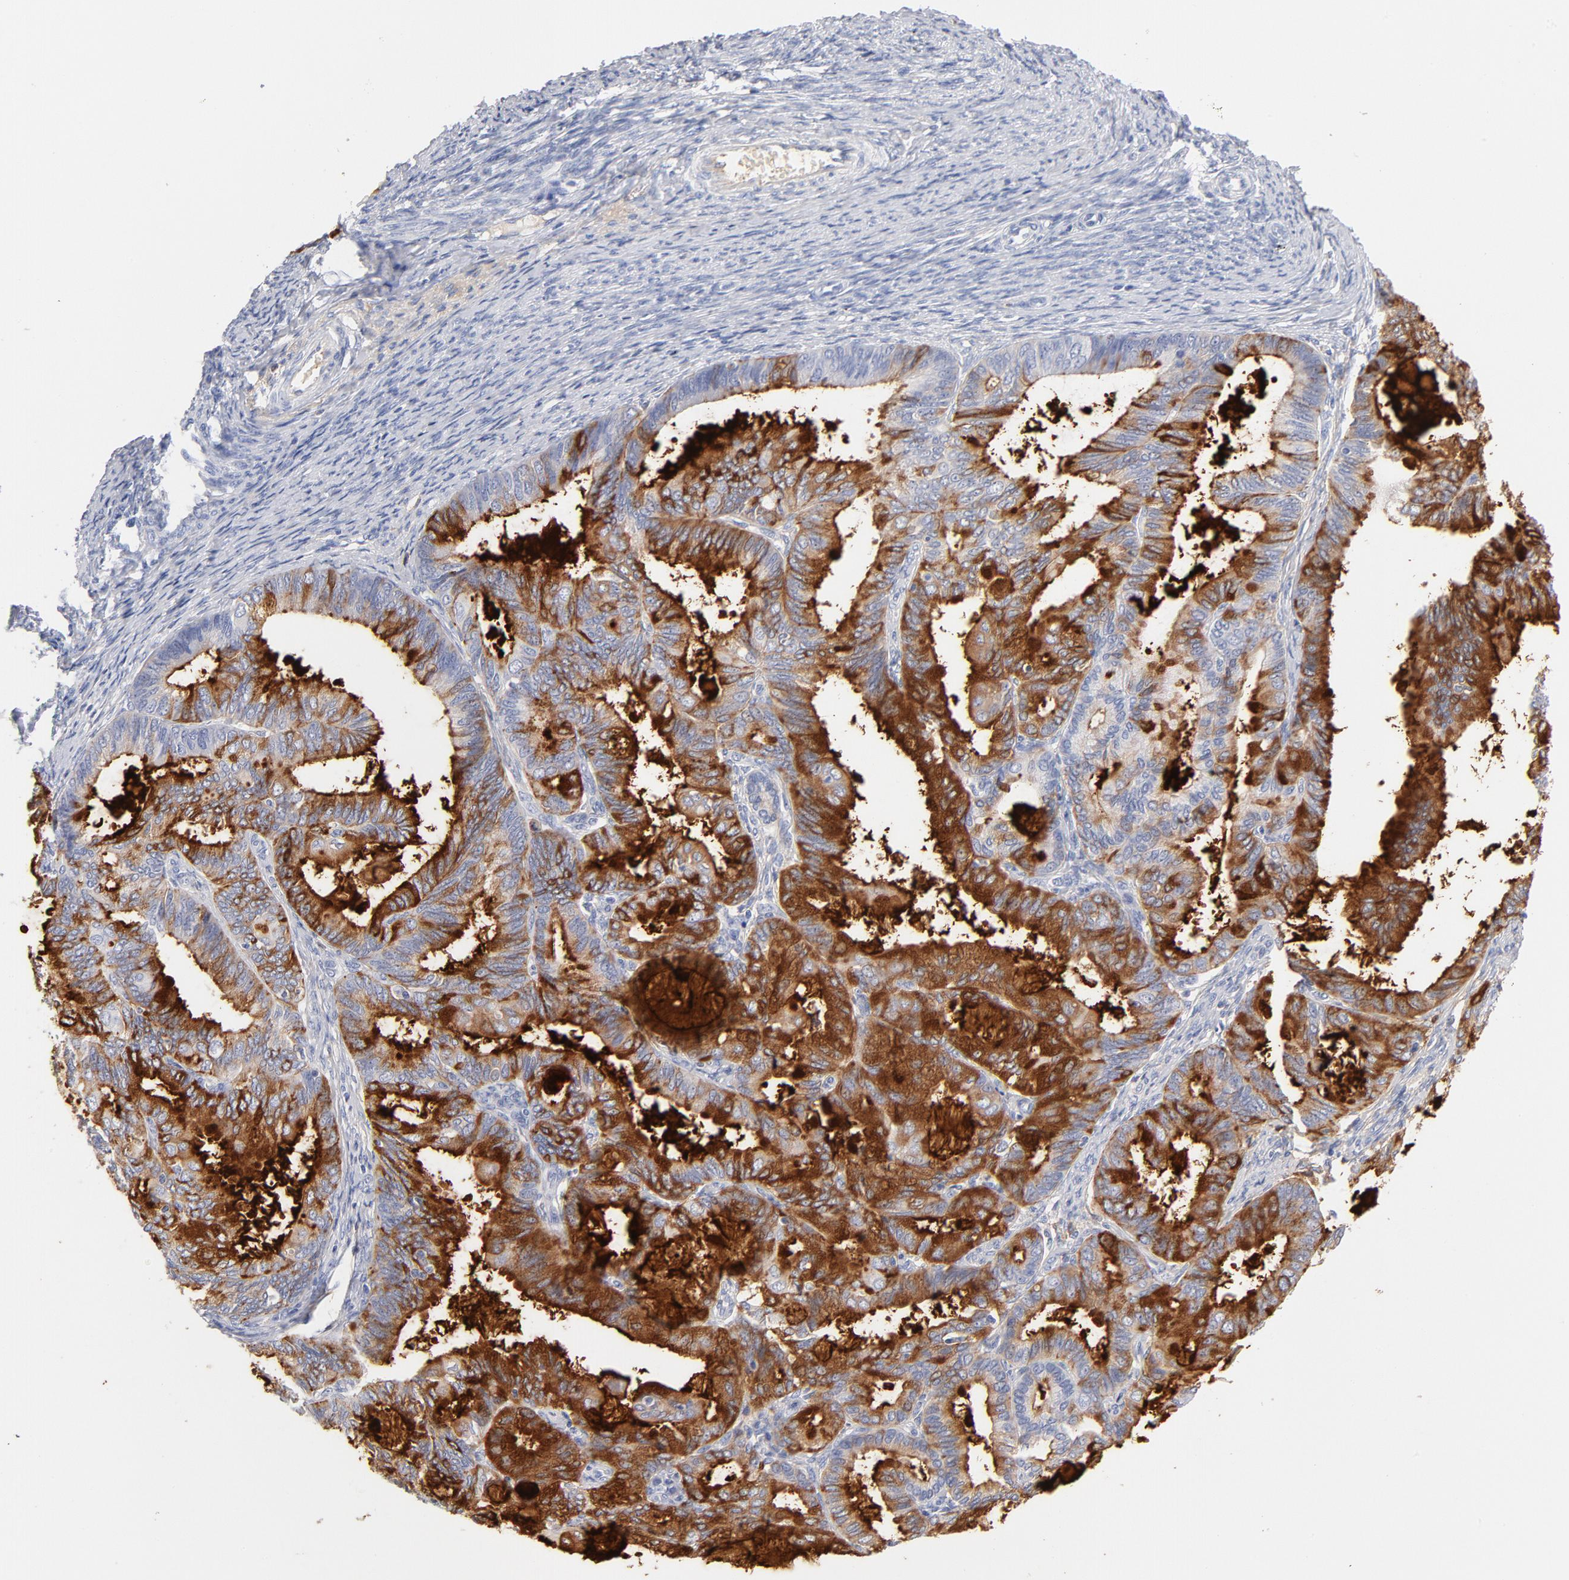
{"staining": {"intensity": "moderate", "quantity": "25%-75%", "location": "cytoplasmic/membranous"}, "tissue": "endometrial cancer", "cell_type": "Tumor cells", "image_type": "cancer", "snomed": [{"axis": "morphology", "description": "Adenocarcinoma, NOS"}, {"axis": "topography", "description": "Endometrium"}], "caption": "An image showing moderate cytoplasmic/membranous expression in approximately 25%-75% of tumor cells in endometrial cancer (adenocarcinoma), as visualized by brown immunohistochemical staining.", "gene": "C3", "patient": {"sex": "female", "age": 63}}